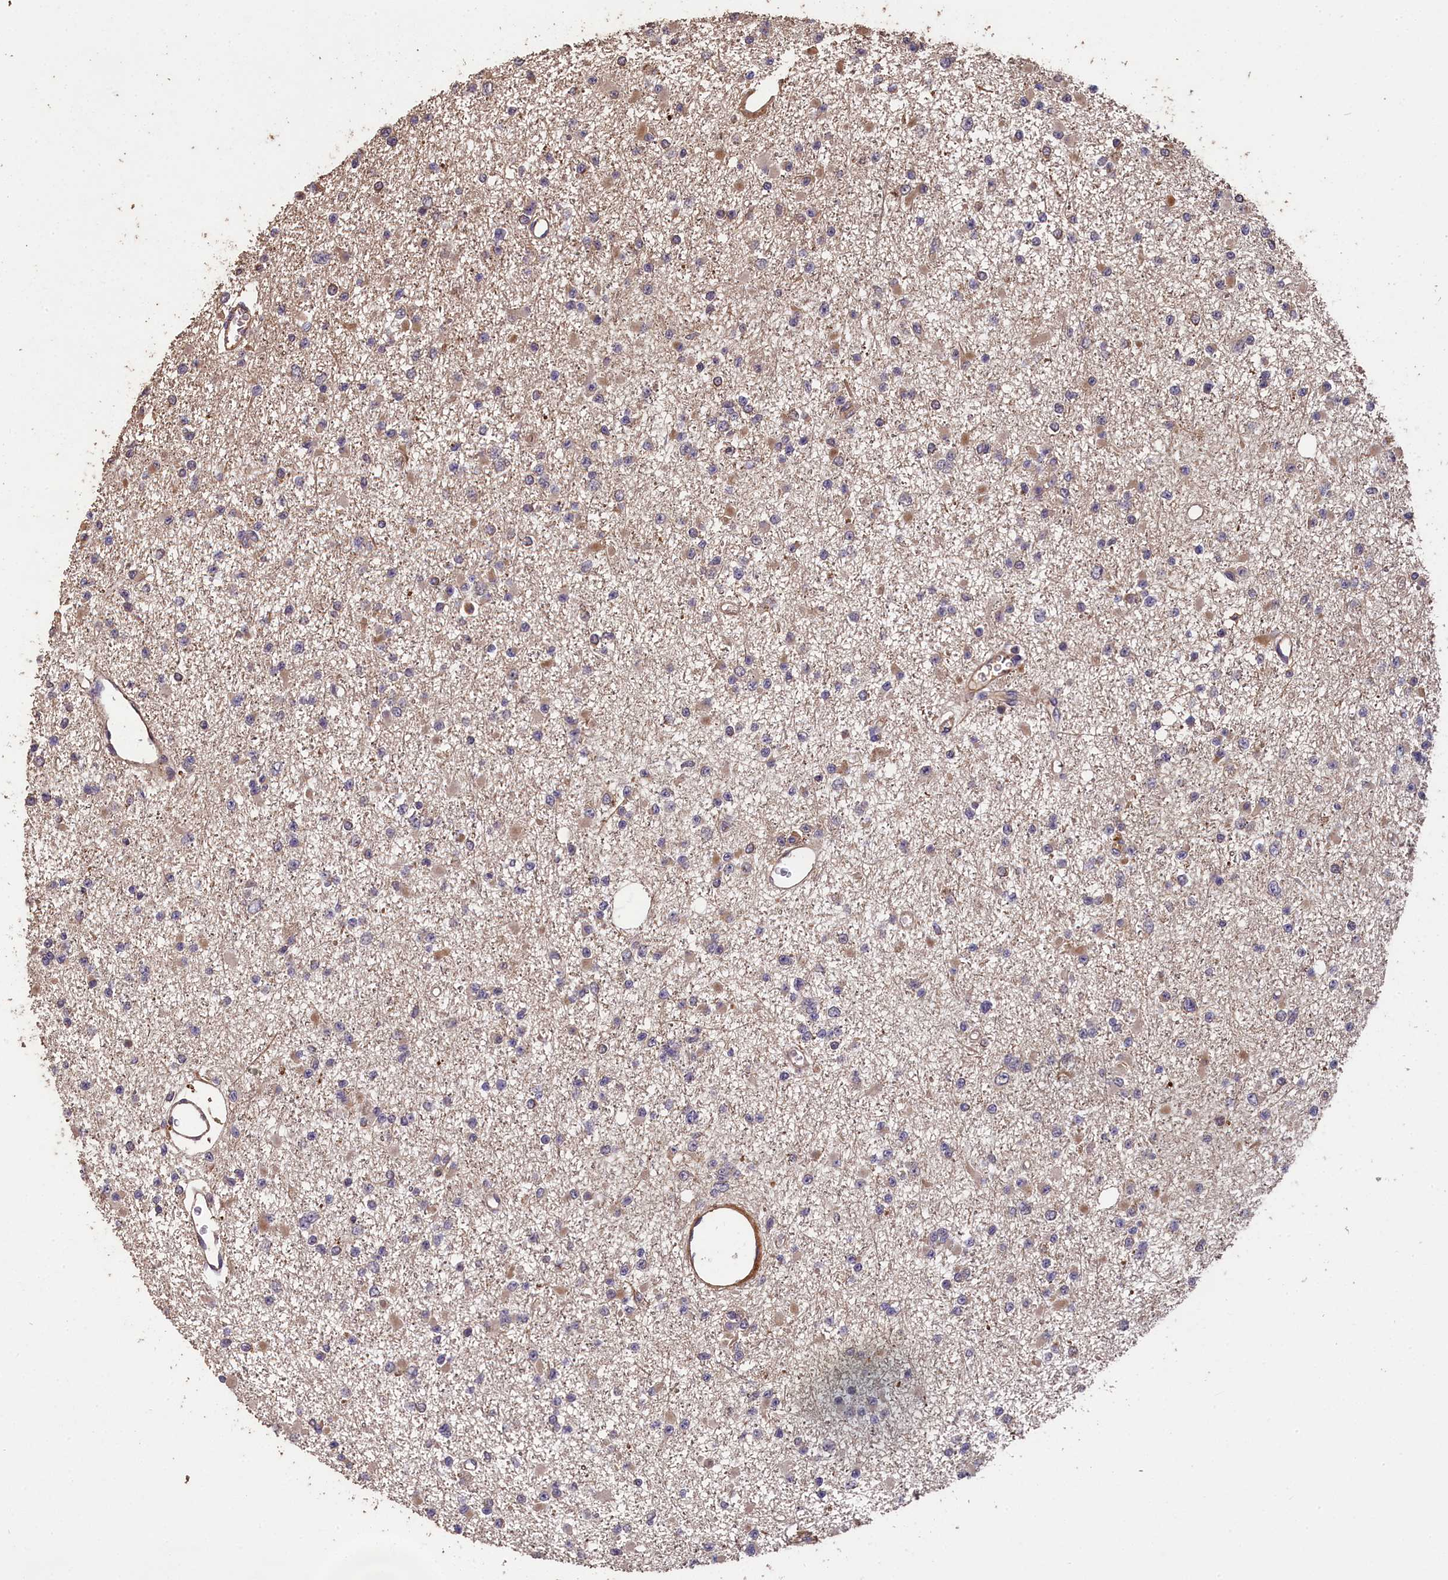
{"staining": {"intensity": "weak", "quantity": "<25%", "location": "cytoplasmic/membranous"}, "tissue": "glioma", "cell_type": "Tumor cells", "image_type": "cancer", "snomed": [{"axis": "morphology", "description": "Glioma, malignant, Low grade"}, {"axis": "topography", "description": "Brain"}], "caption": "The histopathology image reveals no significant positivity in tumor cells of glioma.", "gene": "CHD9", "patient": {"sex": "female", "age": 22}}